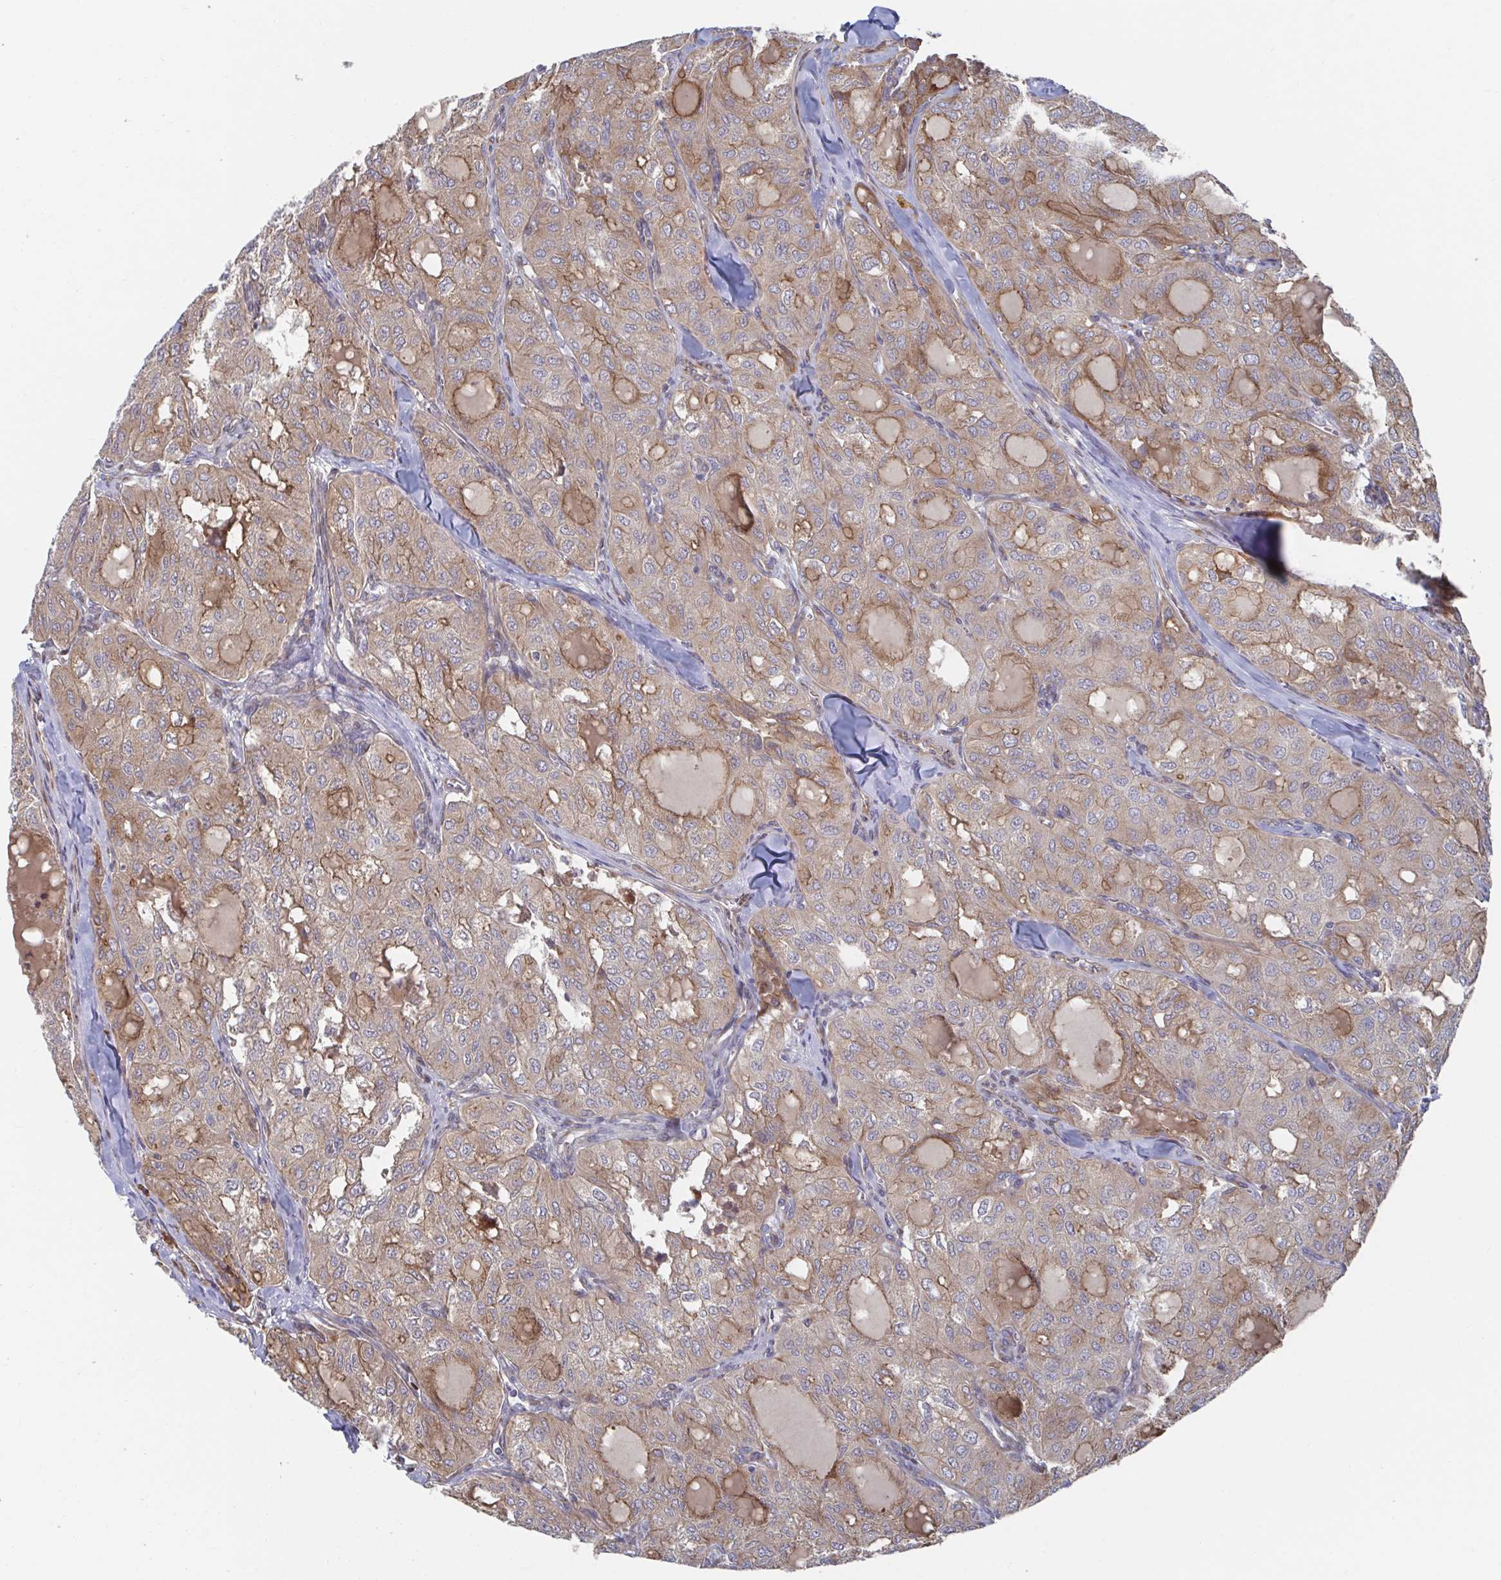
{"staining": {"intensity": "weak", "quantity": "25%-75%", "location": "cytoplasmic/membranous"}, "tissue": "thyroid cancer", "cell_type": "Tumor cells", "image_type": "cancer", "snomed": [{"axis": "morphology", "description": "Follicular adenoma carcinoma, NOS"}, {"axis": "topography", "description": "Thyroid gland"}], "caption": "The photomicrograph demonstrates immunohistochemical staining of follicular adenoma carcinoma (thyroid). There is weak cytoplasmic/membranous positivity is identified in approximately 25%-75% of tumor cells.", "gene": "FJX1", "patient": {"sex": "male", "age": 75}}